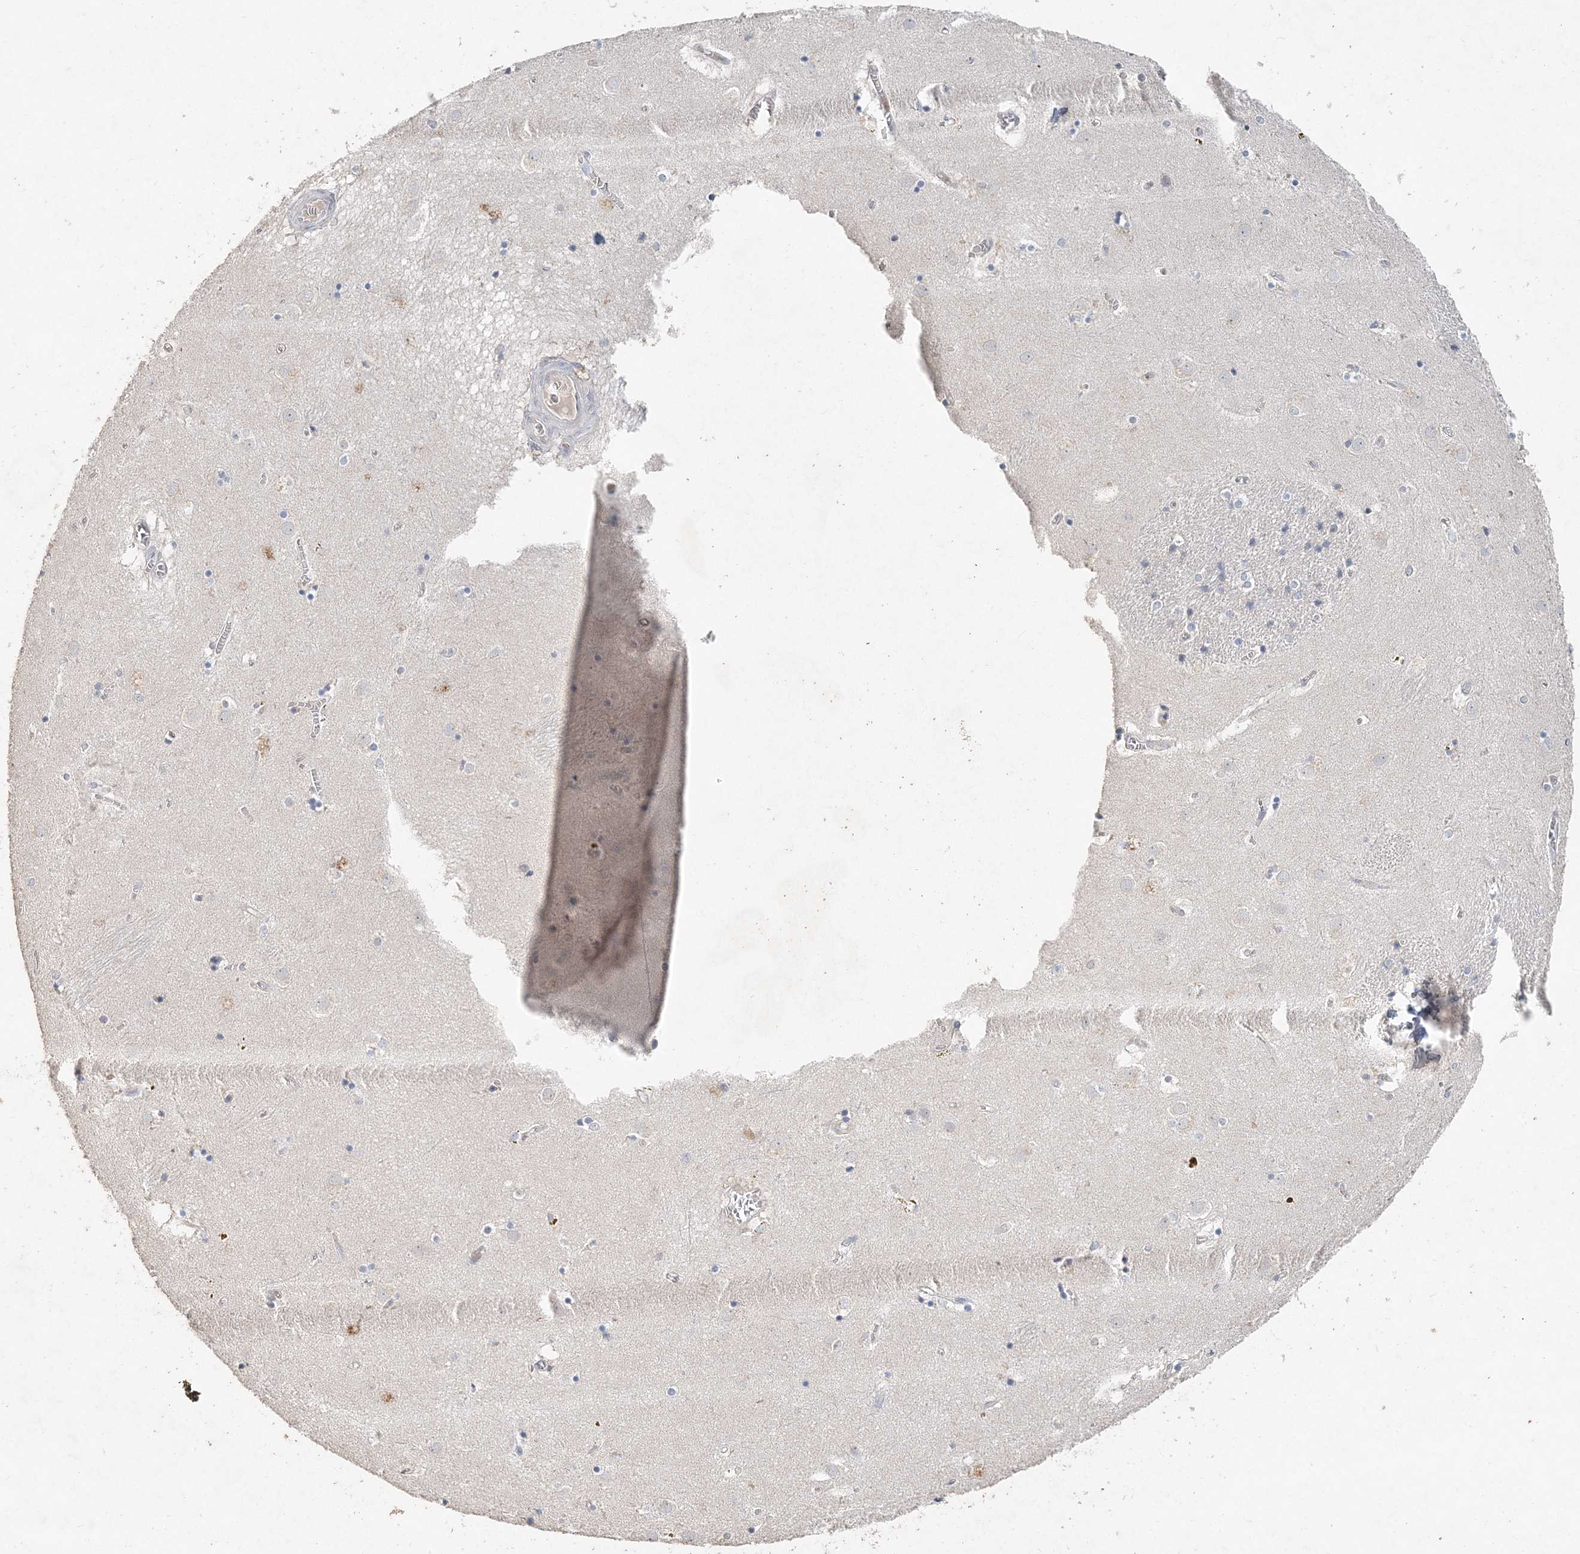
{"staining": {"intensity": "negative", "quantity": "none", "location": "none"}, "tissue": "caudate", "cell_type": "Glial cells", "image_type": "normal", "snomed": [{"axis": "morphology", "description": "Normal tissue, NOS"}, {"axis": "topography", "description": "Lateral ventricle wall"}], "caption": "Protein analysis of normal caudate reveals no significant expression in glial cells.", "gene": "DNAH5", "patient": {"sex": "male", "age": 70}}